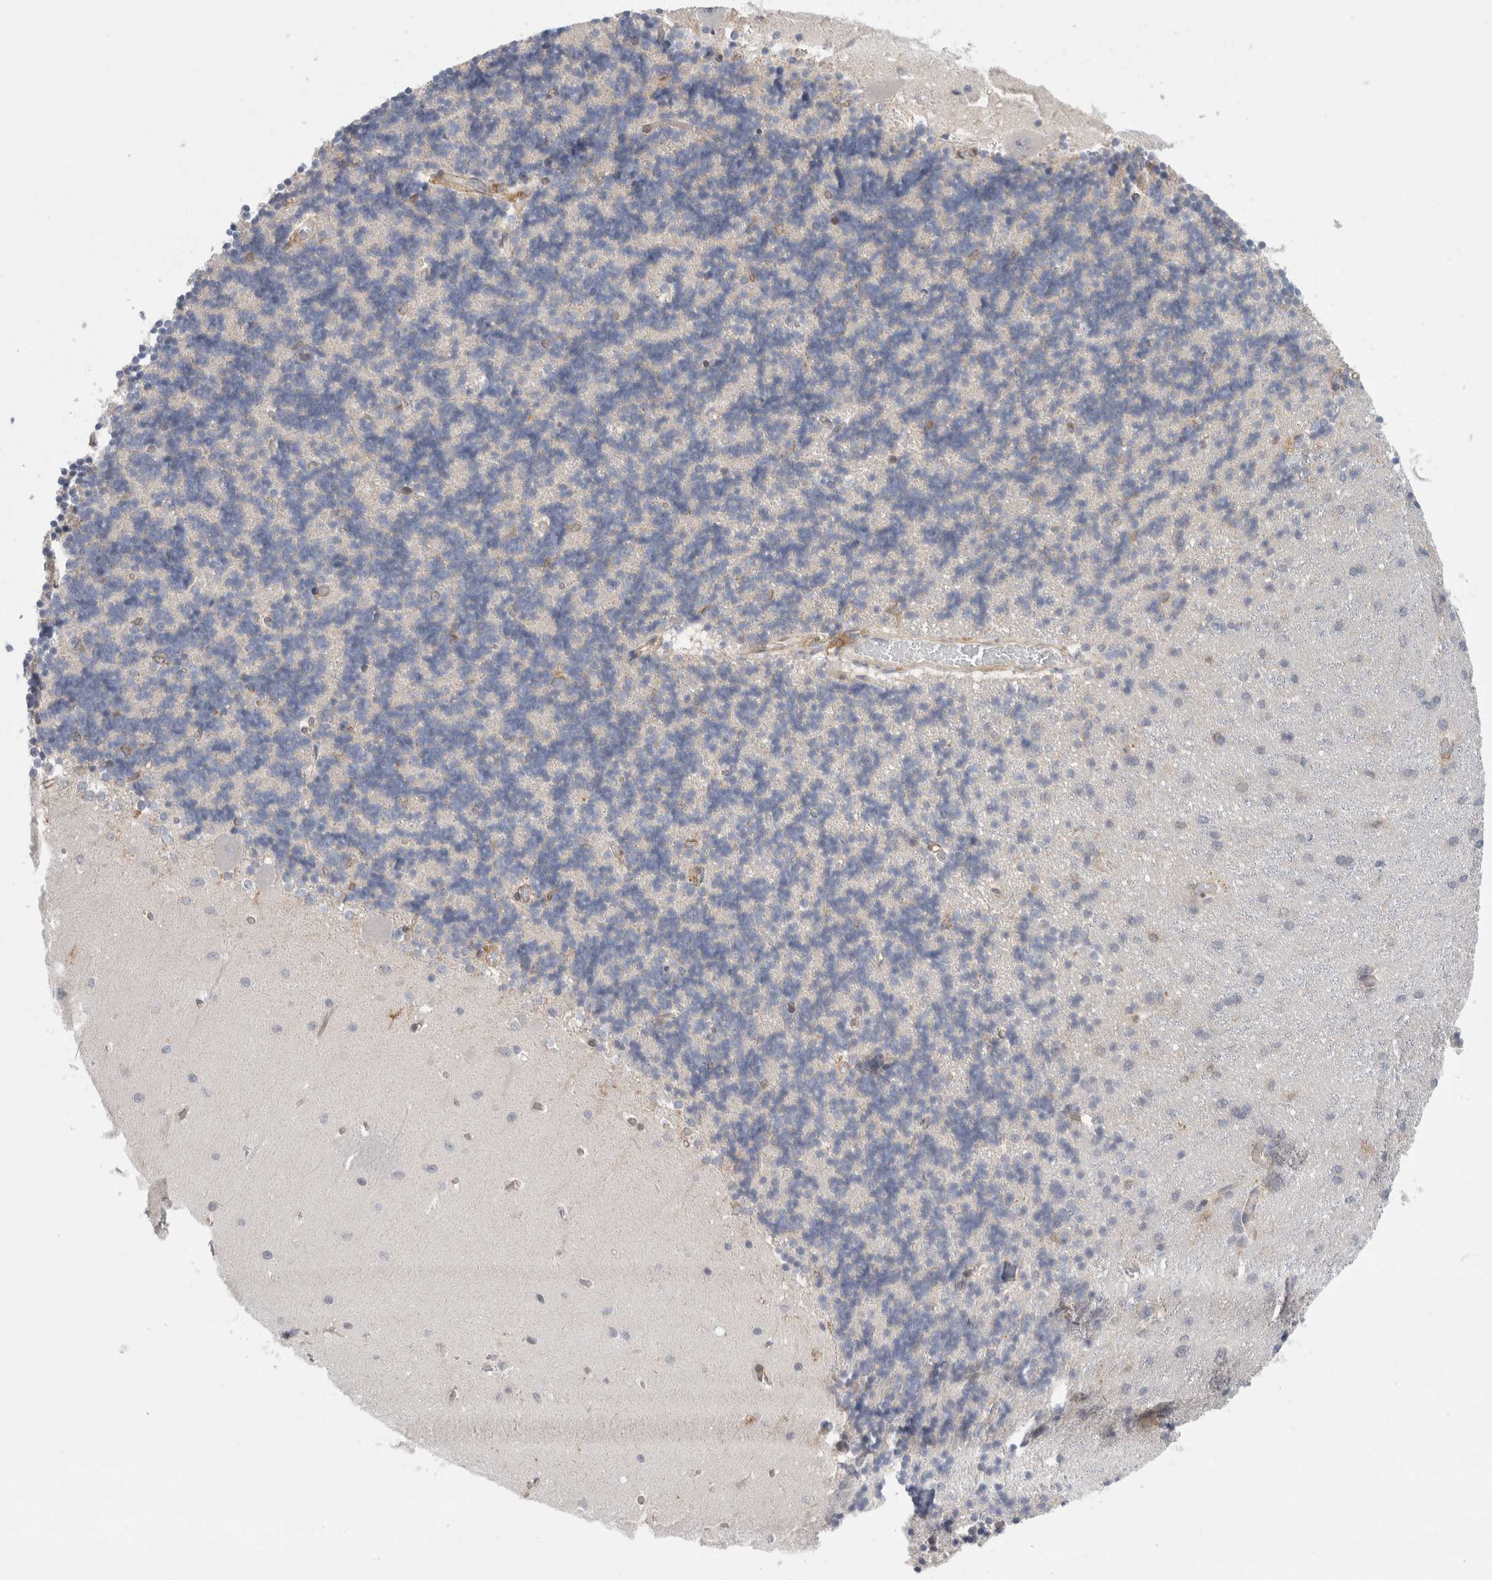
{"staining": {"intensity": "weak", "quantity": "<25%", "location": "cytoplasmic/membranous"}, "tissue": "cerebellum", "cell_type": "Cells in granular layer", "image_type": "normal", "snomed": [{"axis": "morphology", "description": "Normal tissue, NOS"}, {"axis": "topography", "description": "Cerebellum"}], "caption": "This is an IHC photomicrograph of normal cerebellum. There is no expression in cells in granular layer.", "gene": "SYTL5", "patient": {"sex": "male", "age": 37}}